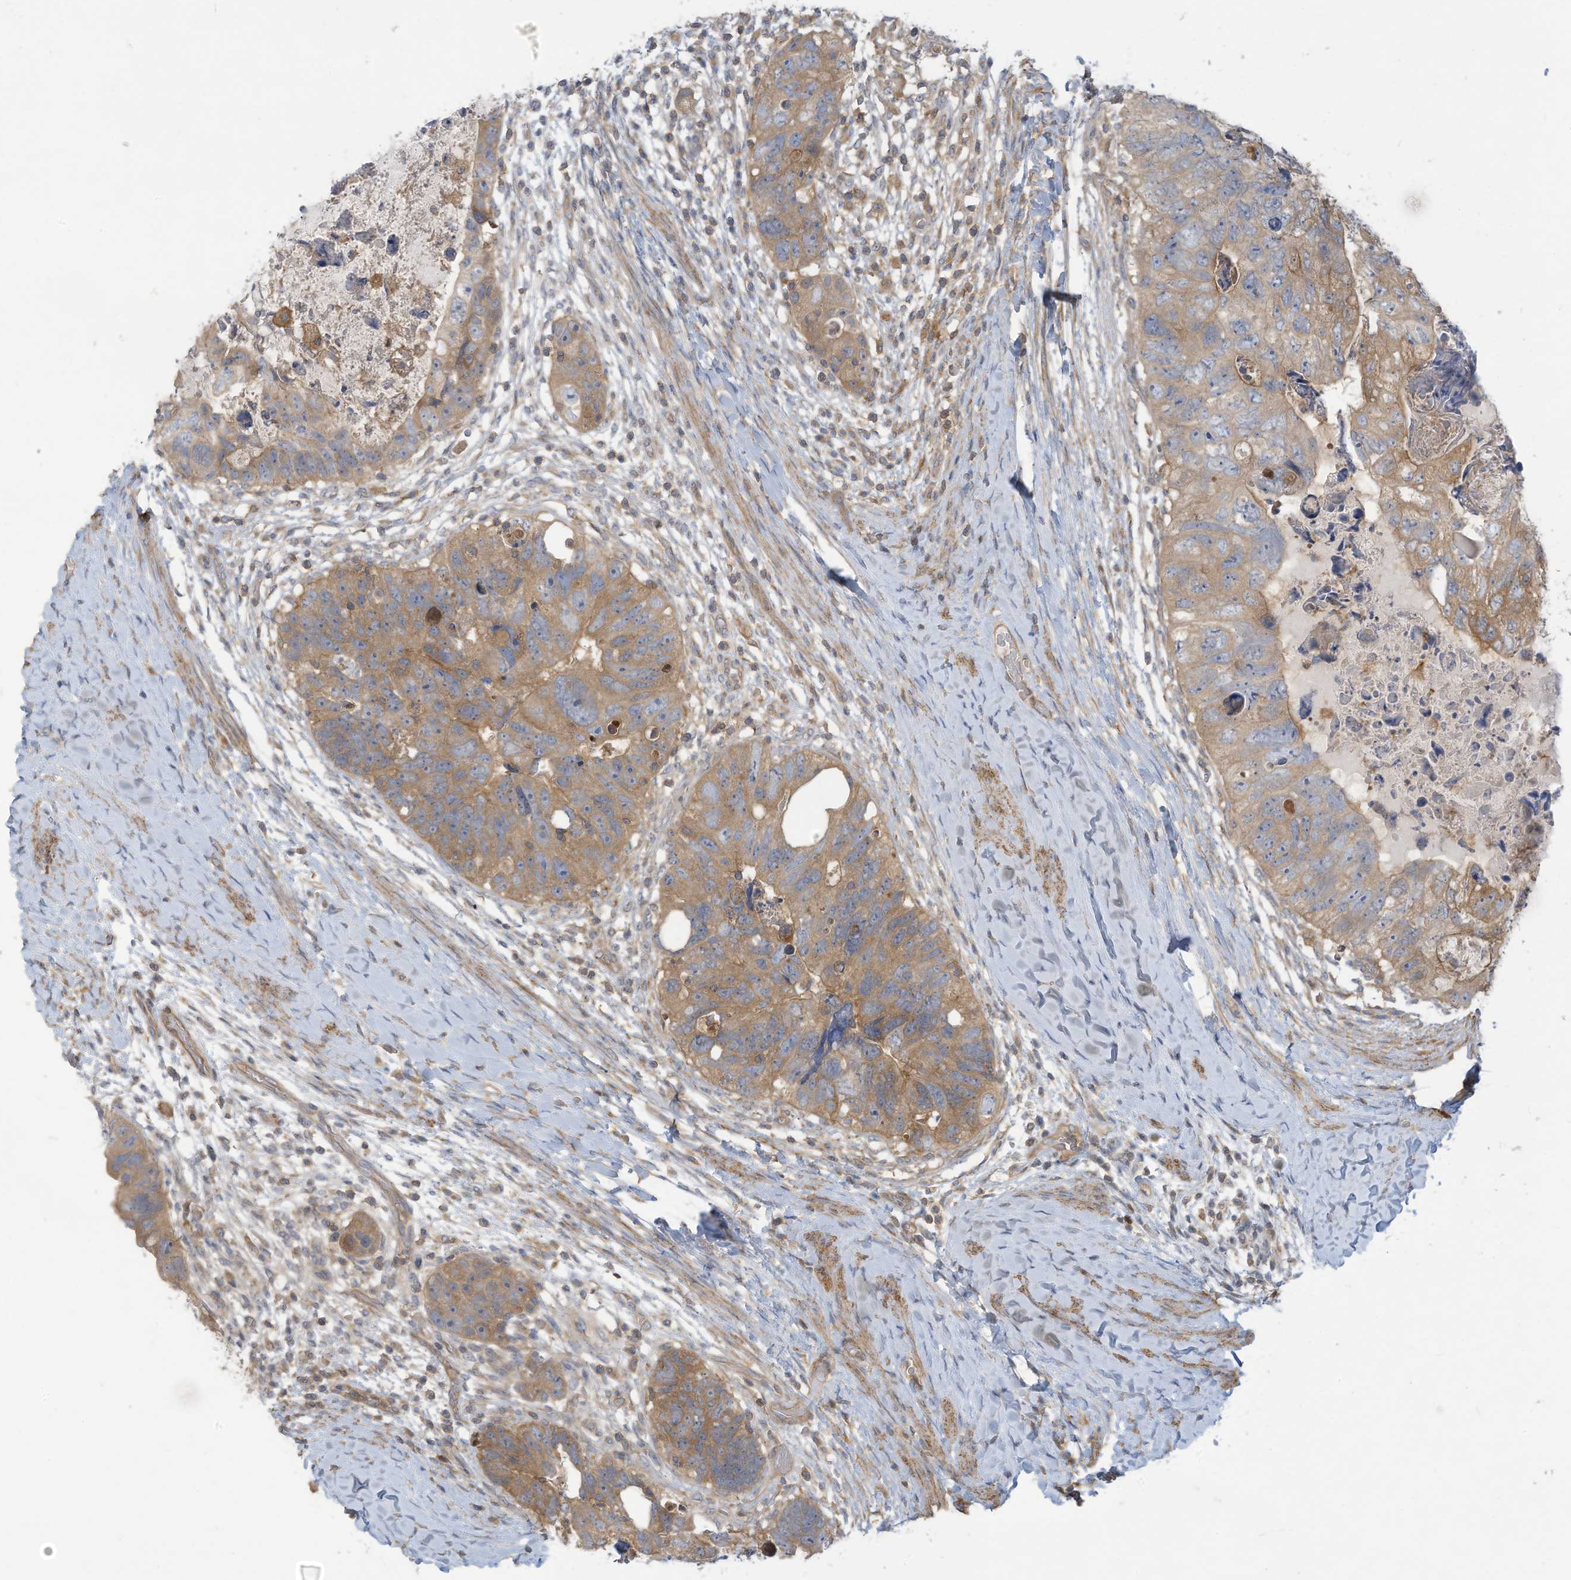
{"staining": {"intensity": "moderate", "quantity": ">75%", "location": "cytoplasmic/membranous"}, "tissue": "colorectal cancer", "cell_type": "Tumor cells", "image_type": "cancer", "snomed": [{"axis": "morphology", "description": "Adenocarcinoma, NOS"}, {"axis": "topography", "description": "Rectum"}], "caption": "High-power microscopy captured an immunohistochemistry histopathology image of colorectal adenocarcinoma, revealing moderate cytoplasmic/membranous staining in approximately >75% of tumor cells.", "gene": "ADI1", "patient": {"sex": "male", "age": 59}}